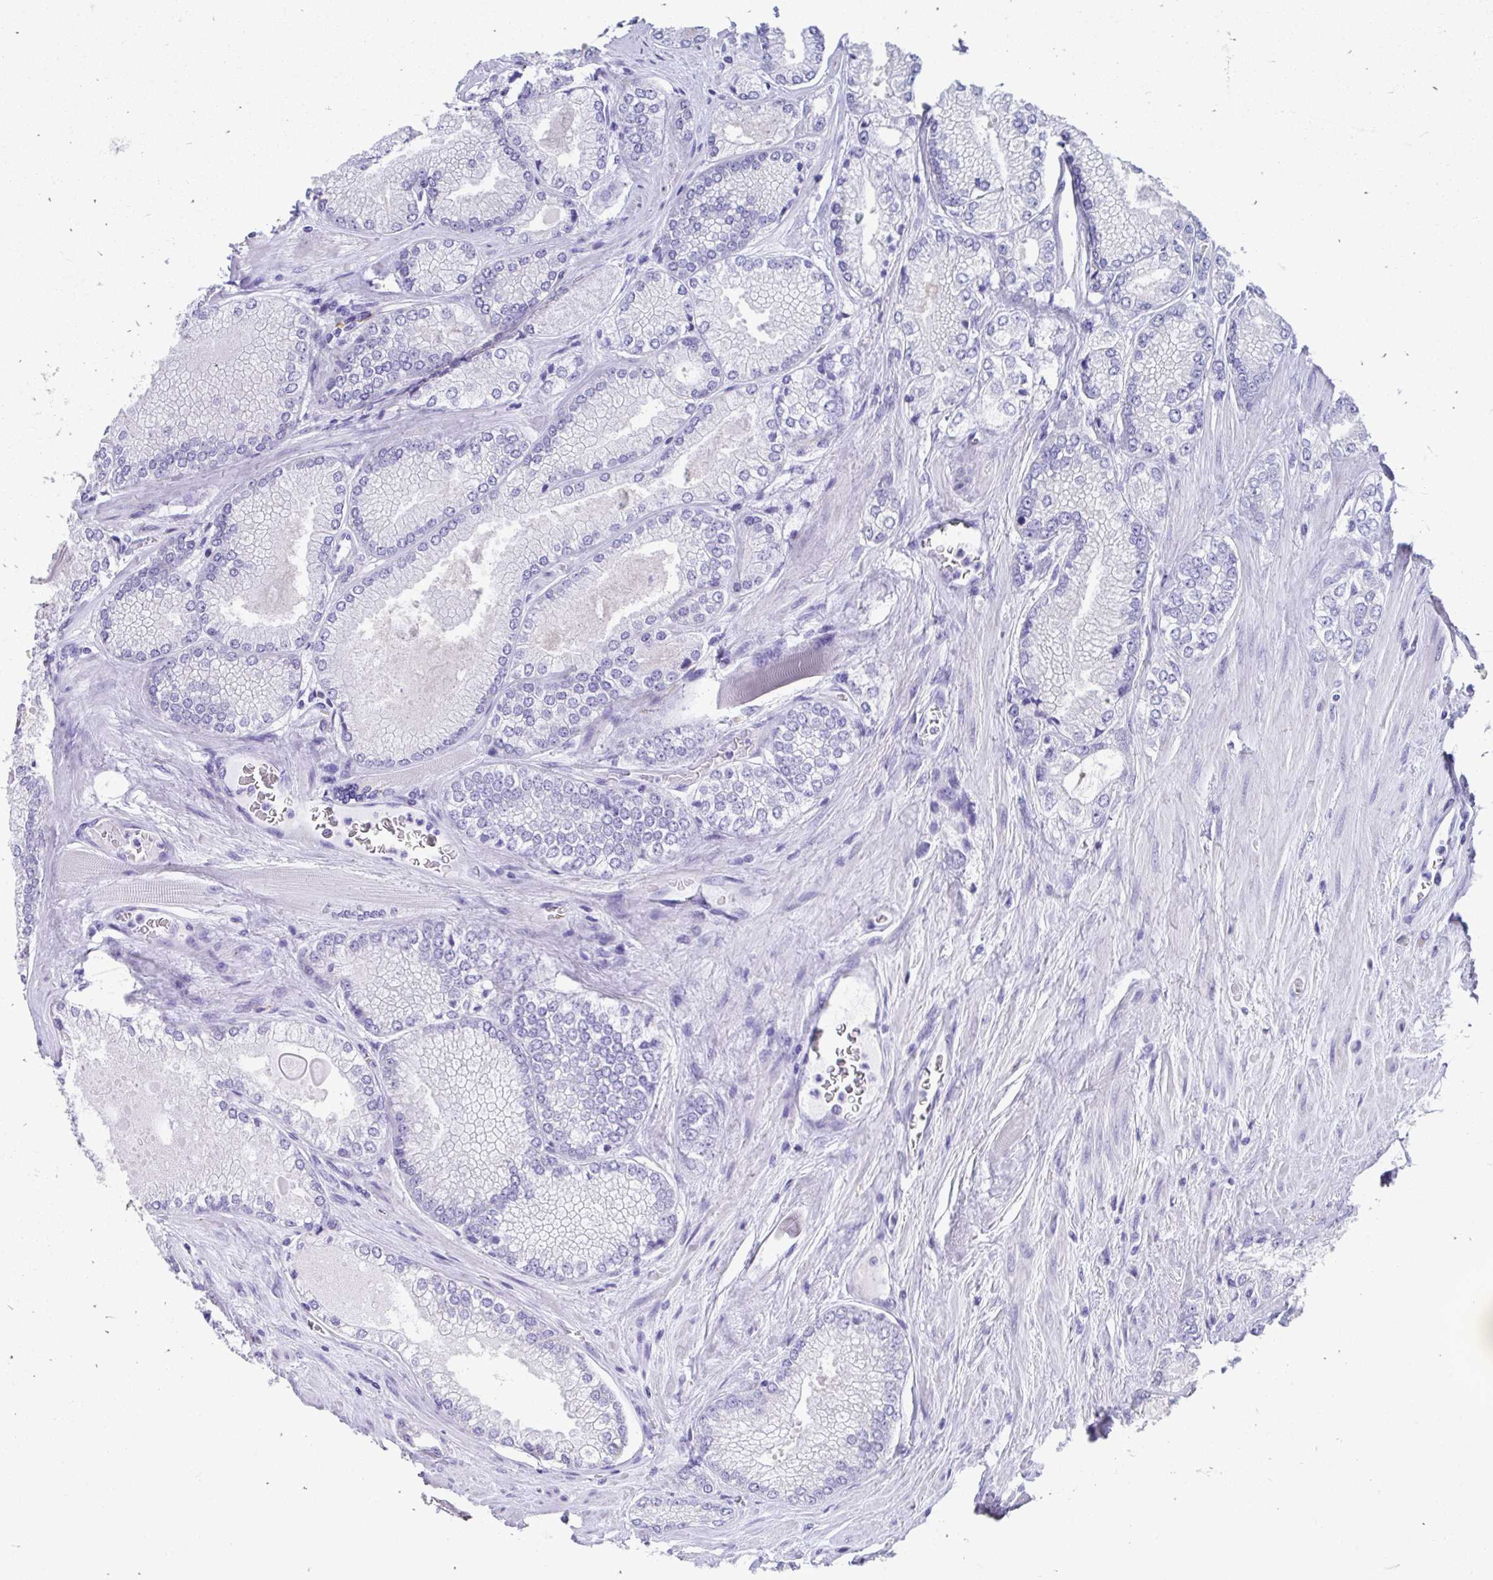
{"staining": {"intensity": "negative", "quantity": "none", "location": "none"}, "tissue": "prostate cancer", "cell_type": "Tumor cells", "image_type": "cancer", "snomed": [{"axis": "morphology", "description": "Adenocarcinoma, Low grade"}, {"axis": "topography", "description": "Prostate"}], "caption": "Human prostate cancer (adenocarcinoma (low-grade)) stained for a protein using IHC reveals no positivity in tumor cells.", "gene": "ZNF699", "patient": {"sex": "male", "age": 67}}